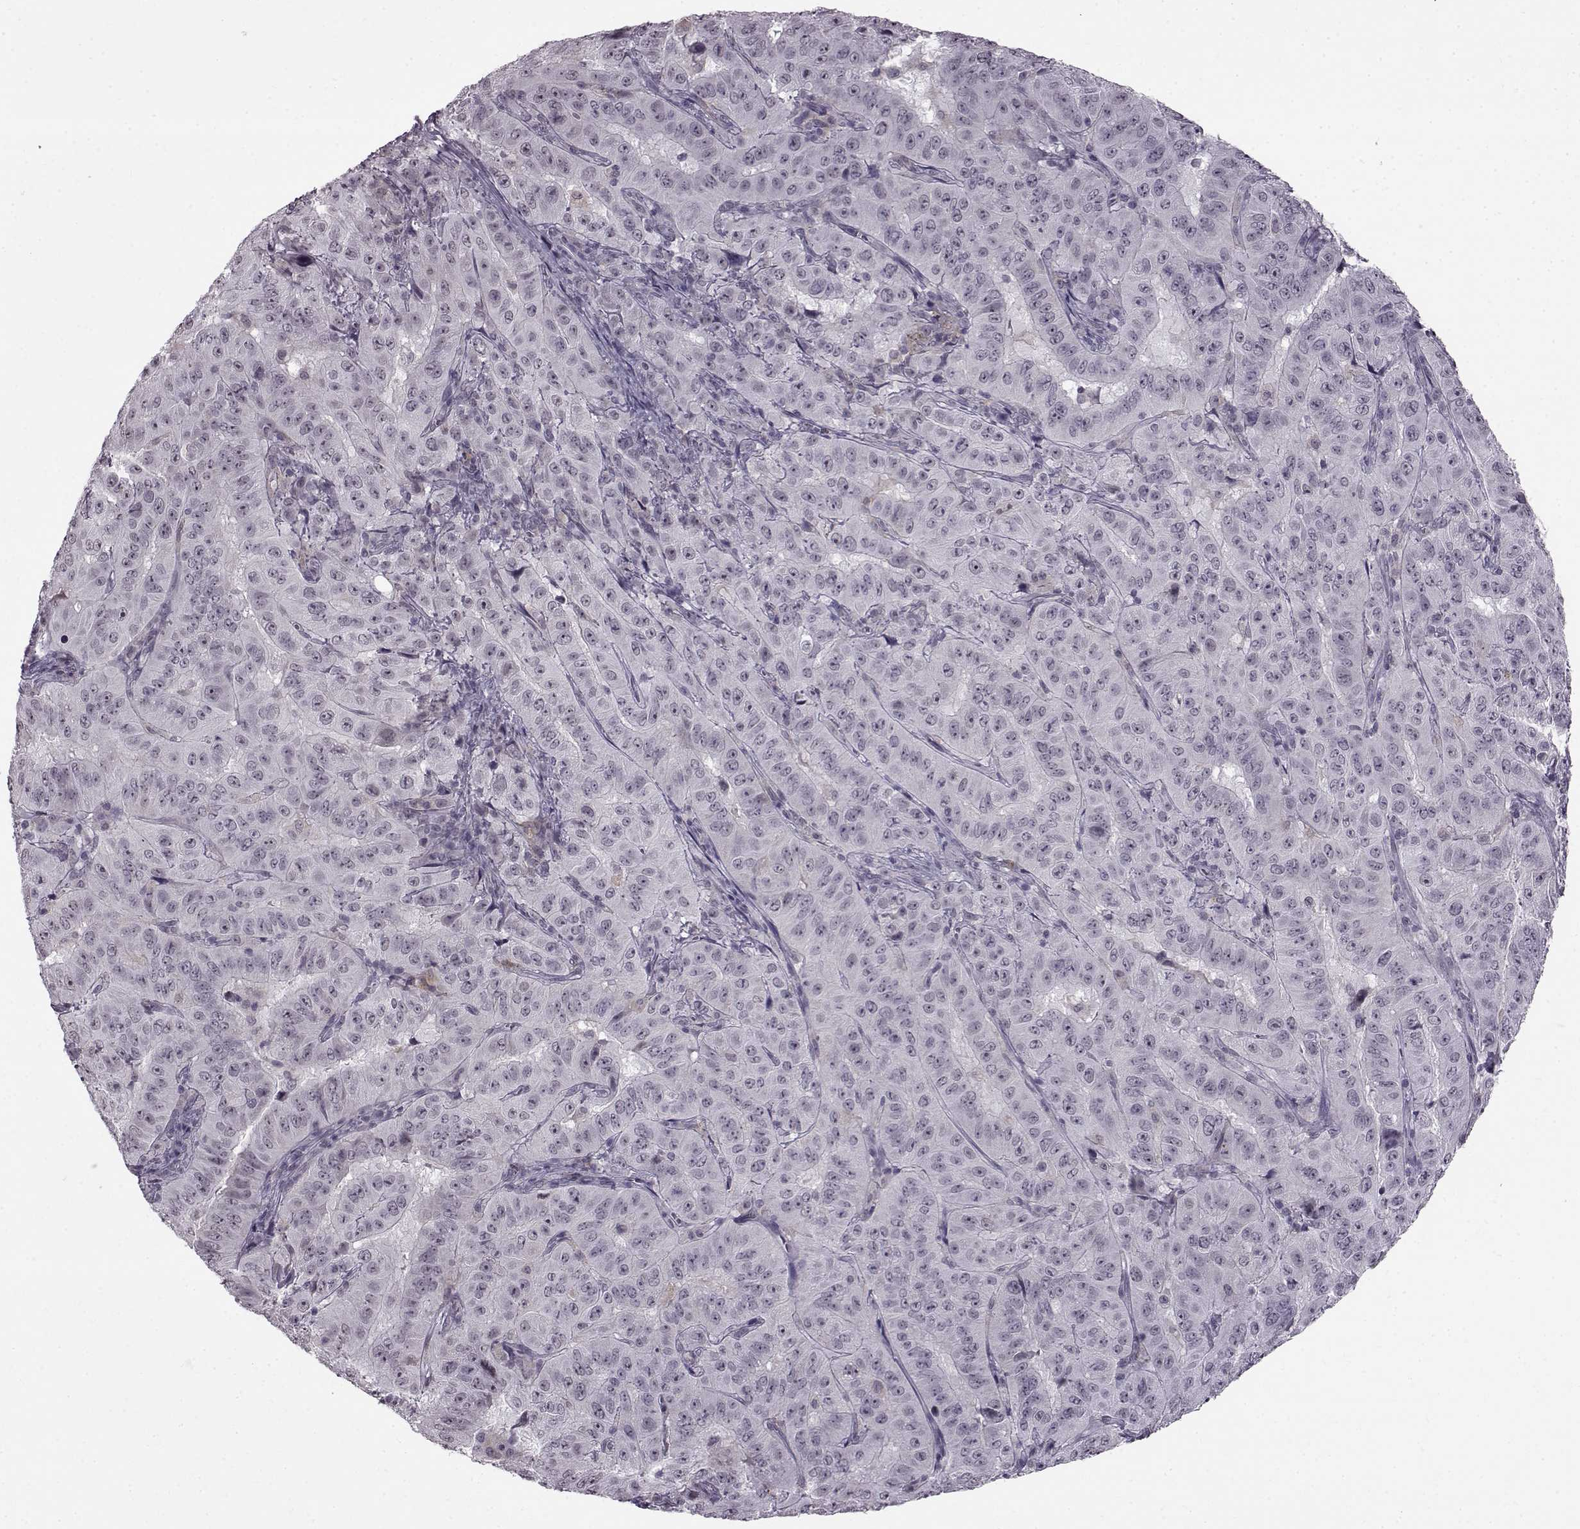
{"staining": {"intensity": "negative", "quantity": "none", "location": "none"}, "tissue": "pancreatic cancer", "cell_type": "Tumor cells", "image_type": "cancer", "snomed": [{"axis": "morphology", "description": "Adenocarcinoma, NOS"}, {"axis": "topography", "description": "Pancreas"}], "caption": "Micrograph shows no protein staining in tumor cells of pancreatic cancer (adenocarcinoma) tissue.", "gene": "SLC28A2", "patient": {"sex": "male", "age": 63}}